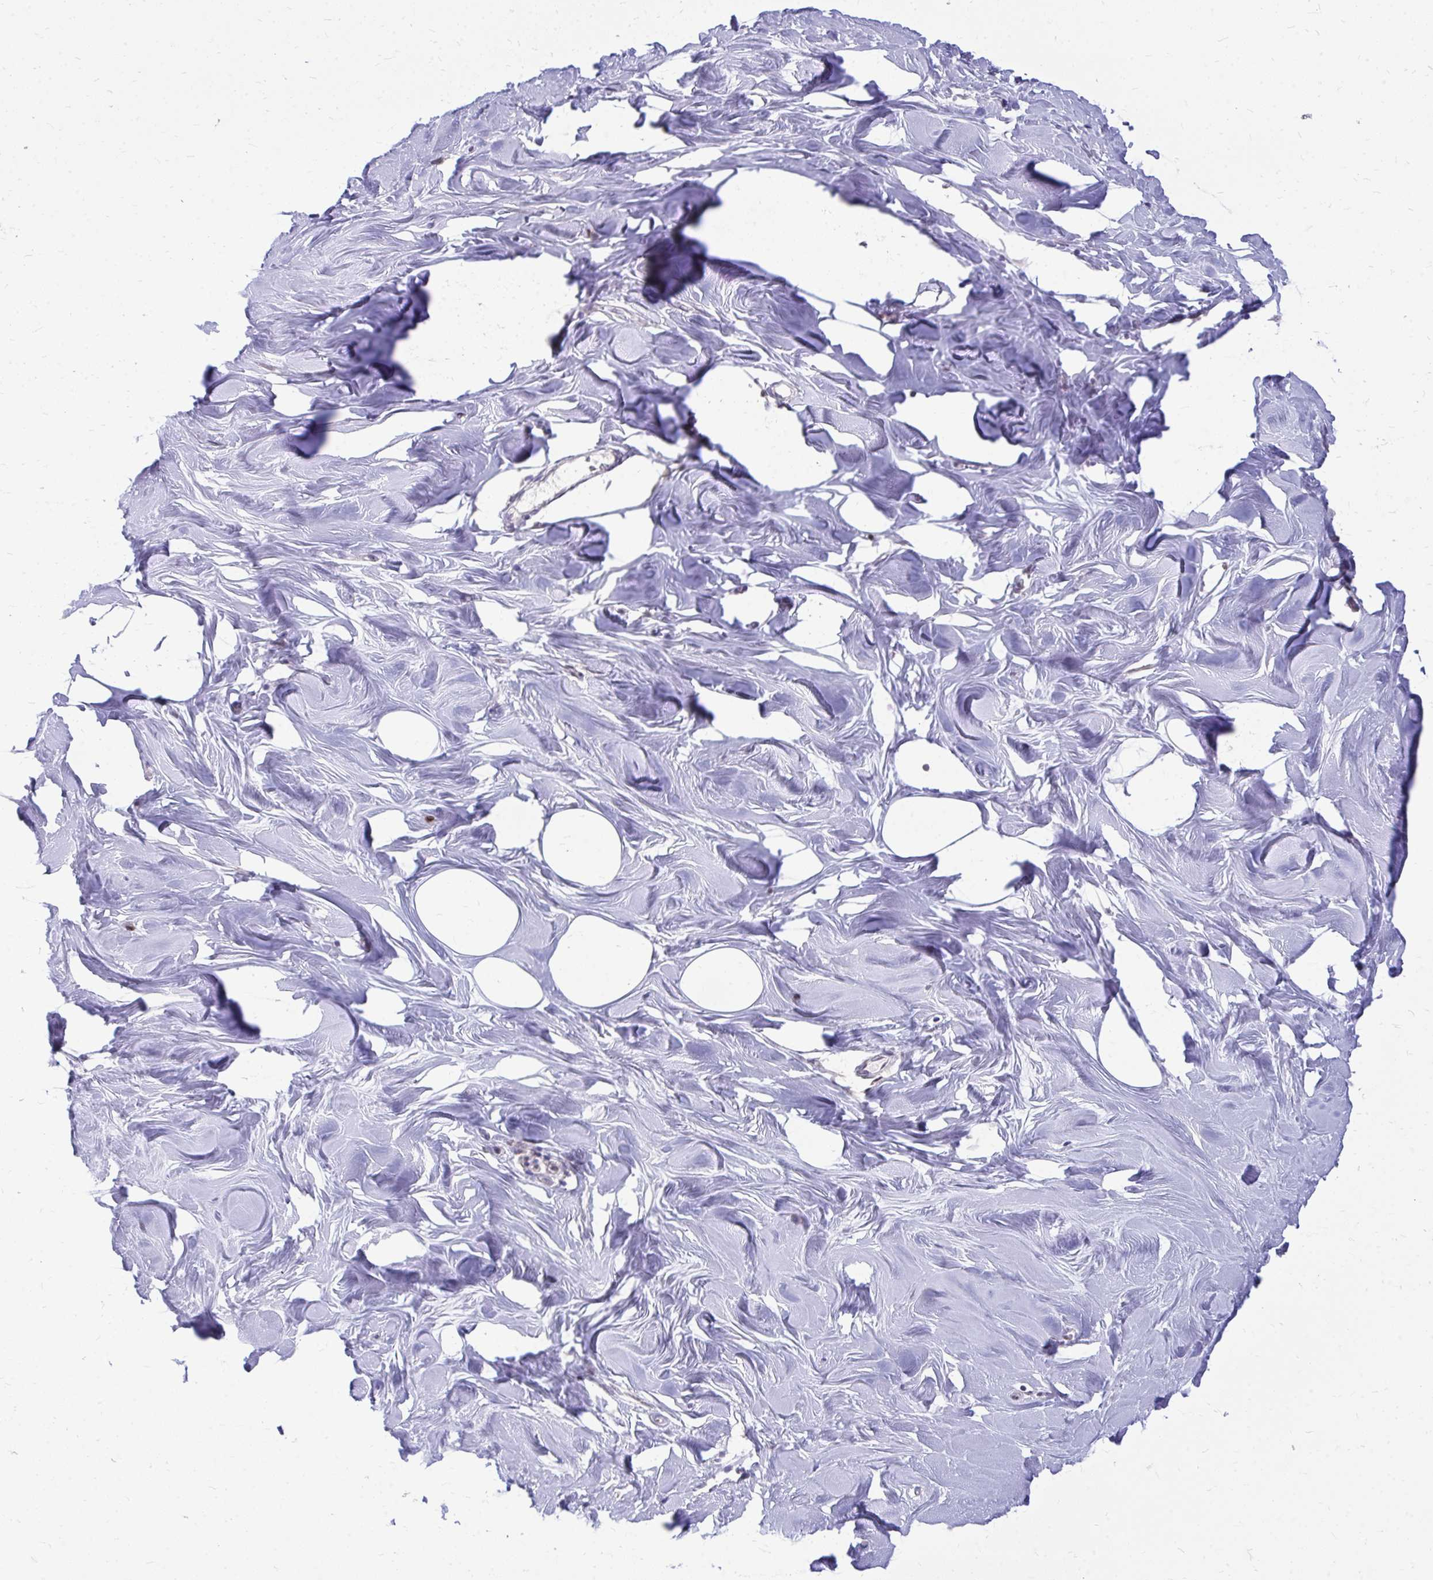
{"staining": {"intensity": "negative", "quantity": "none", "location": "none"}, "tissue": "breast", "cell_type": "Adipocytes", "image_type": "normal", "snomed": [{"axis": "morphology", "description": "Normal tissue, NOS"}, {"axis": "topography", "description": "Breast"}], "caption": "IHC of normal breast displays no positivity in adipocytes.", "gene": "RPS6KA2", "patient": {"sex": "female", "age": 27}}